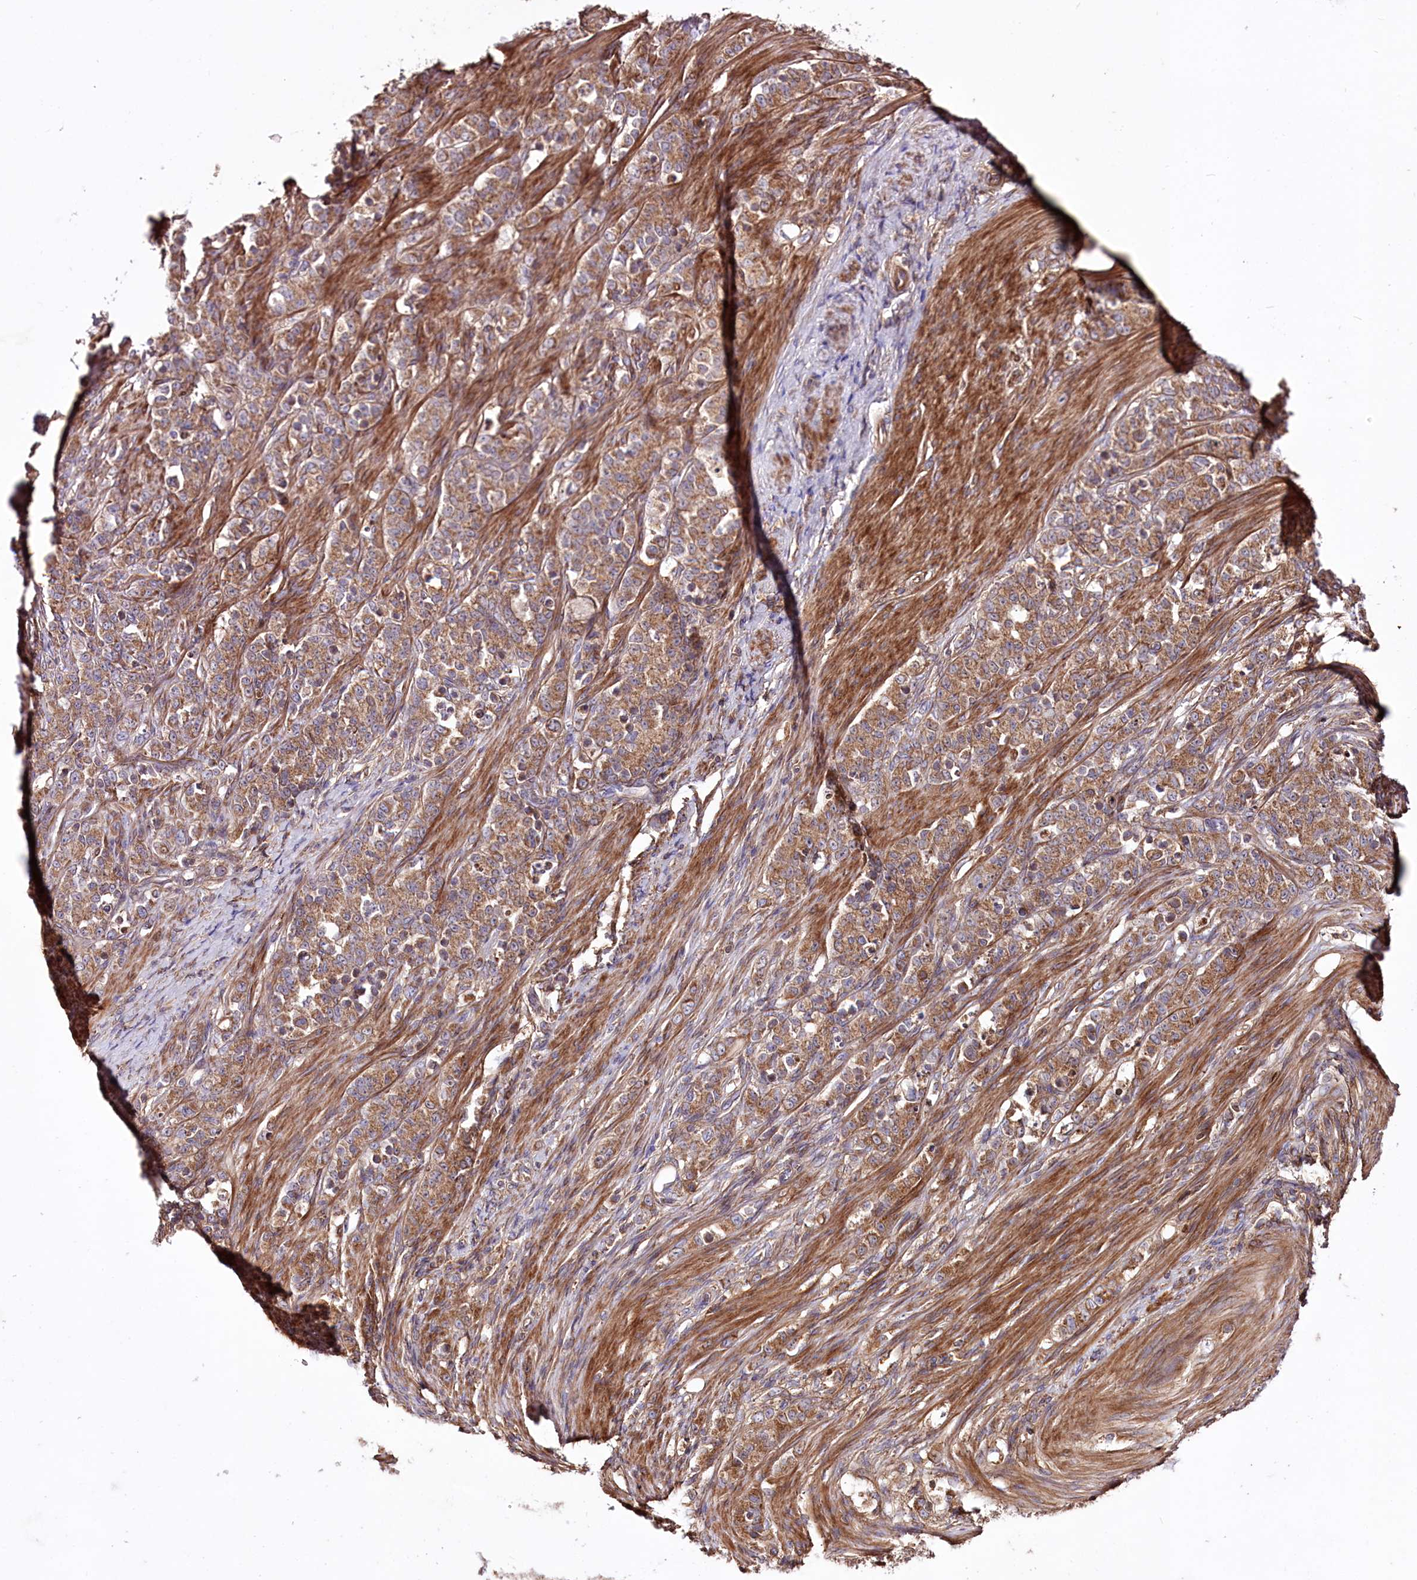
{"staining": {"intensity": "moderate", "quantity": ">75%", "location": "cytoplasmic/membranous"}, "tissue": "stomach cancer", "cell_type": "Tumor cells", "image_type": "cancer", "snomed": [{"axis": "morphology", "description": "Adenocarcinoma, NOS"}, {"axis": "topography", "description": "Stomach"}], "caption": "Protein staining shows moderate cytoplasmic/membranous staining in approximately >75% of tumor cells in stomach cancer.", "gene": "WWC1", "patient": {"sex": "female", "age": 79}}